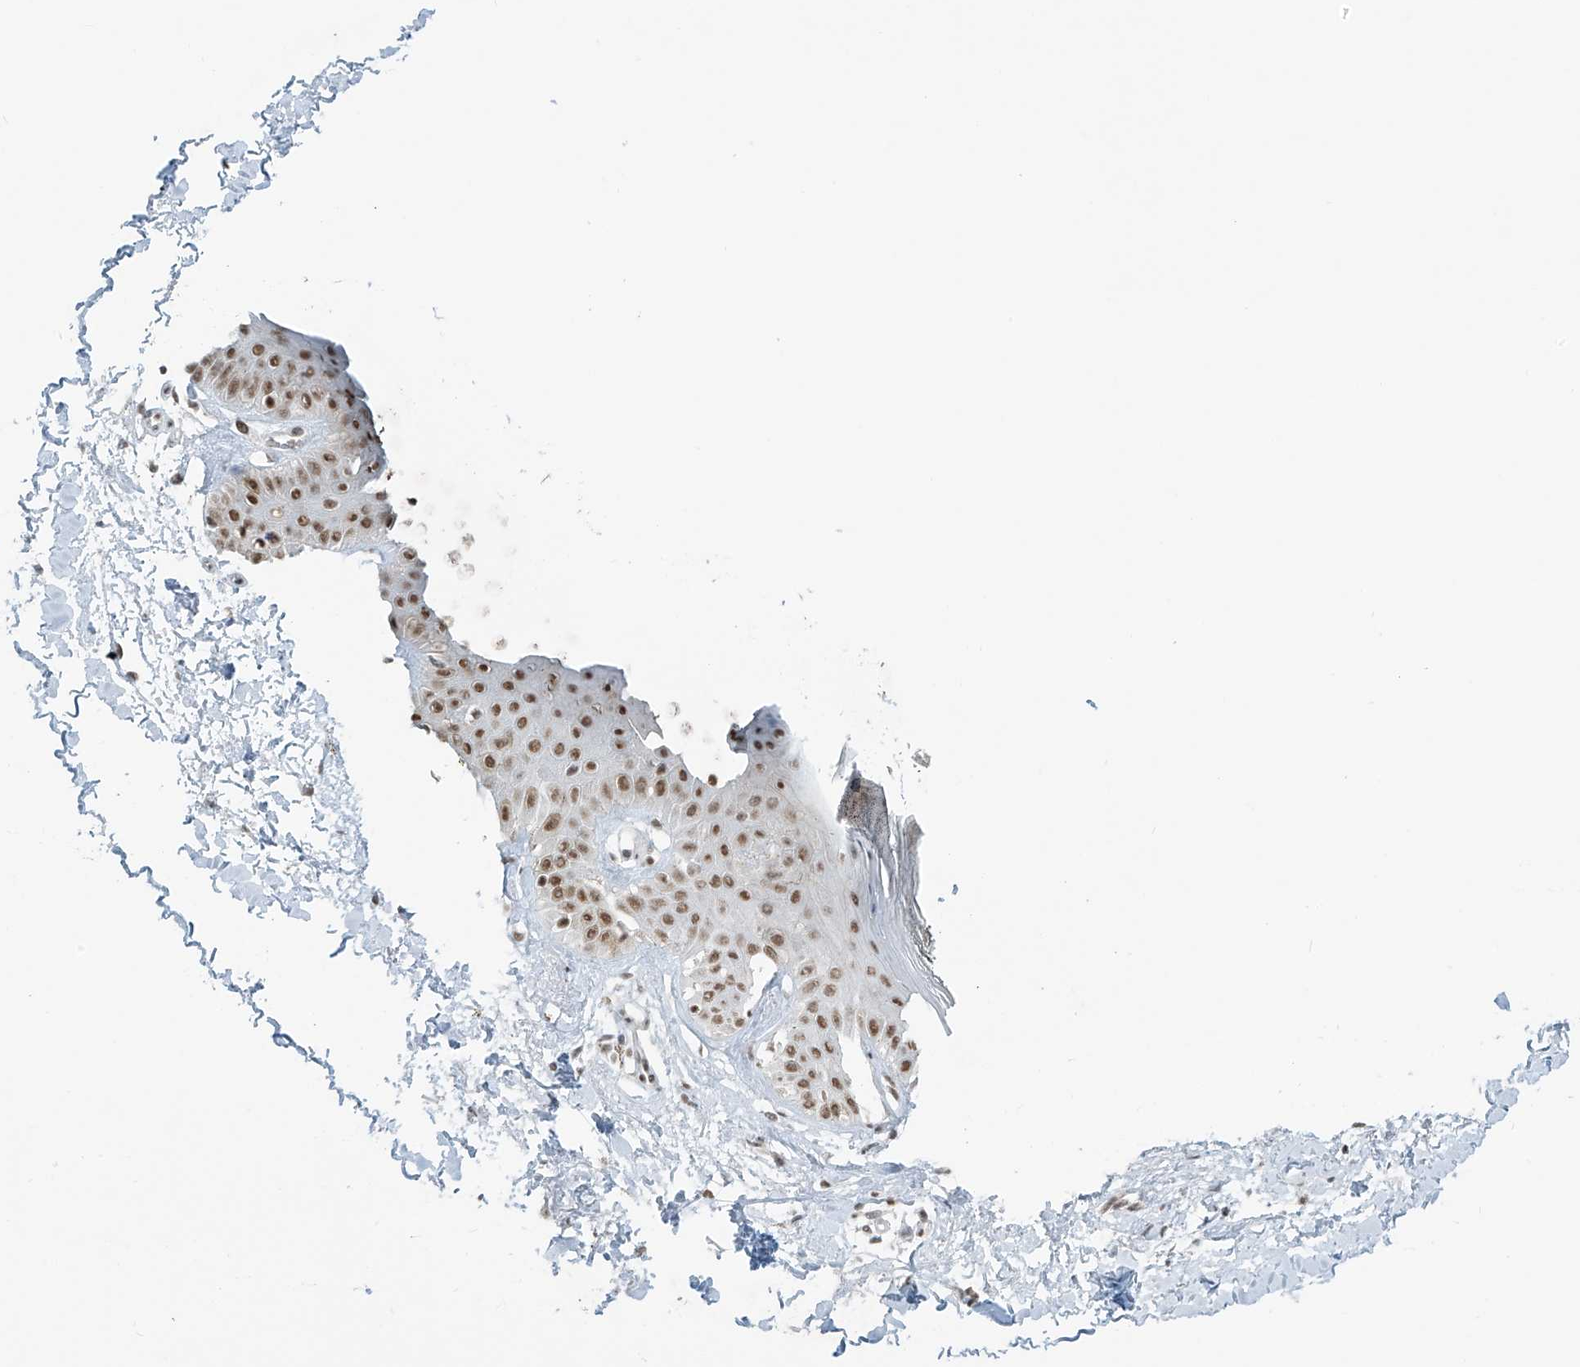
{"staining": {"intensity": "moderate", "quantity": ">75%", "location": "nuclear"}, "tissue": "skin", "cell_type": "Fibroblasts", "image_type": "normal", "snomed": [{"axis": "morphology", "description": "Normal tissue, NOS"}, {"axis": "topography", "description": "Skin"}], "caption": "IHC photomicrograph of benign human skin stained for a protein (brown), which exhibits medium levels of moderate nuclear expression in about >75% of fibroblasts.", "gene": "WRNIP1", "patient": {"sex": "female", "age": 64}}